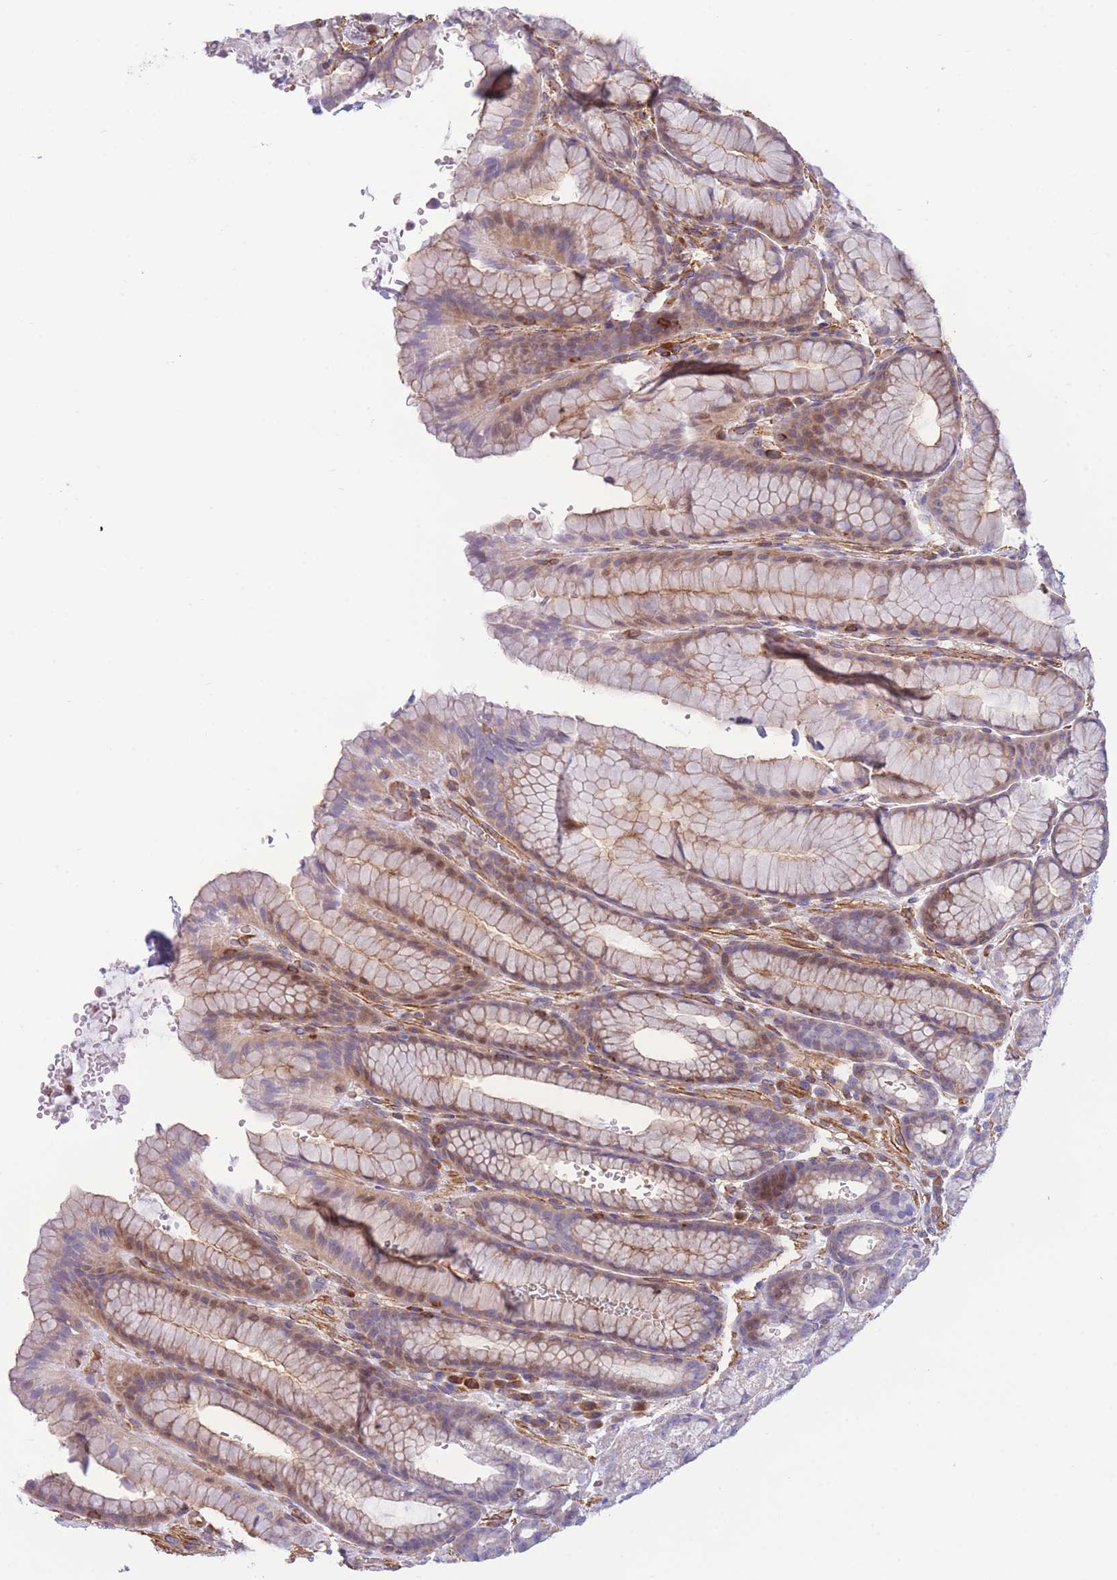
{"staining": {"intensity": "moderate", "quantity": "<25%", "location": "cytoplasmic/membranous,nuclear"}, "tissue": "stomach", "cell_type": "Glandular cells", "image_type": "normal", "snomed": [{"axis": "morphology", "description": "Normal tissue, NOS"}, {"axis": "morphology", "description": "Adenocarcinoma, NOS"}, {"axis": "topography", "description": "Stomach"}], "caption": "Normal stomach was stained to show a protein in brown. There is low levels of moderate cytoplasmic/membranous,nuclear staining in about <25% of glandular cells. (brown staining indicates protein expression, while blue staining denotes nuclei).", "gene": "CDC25B", "patient": {"sex": "male", "age": 57}}